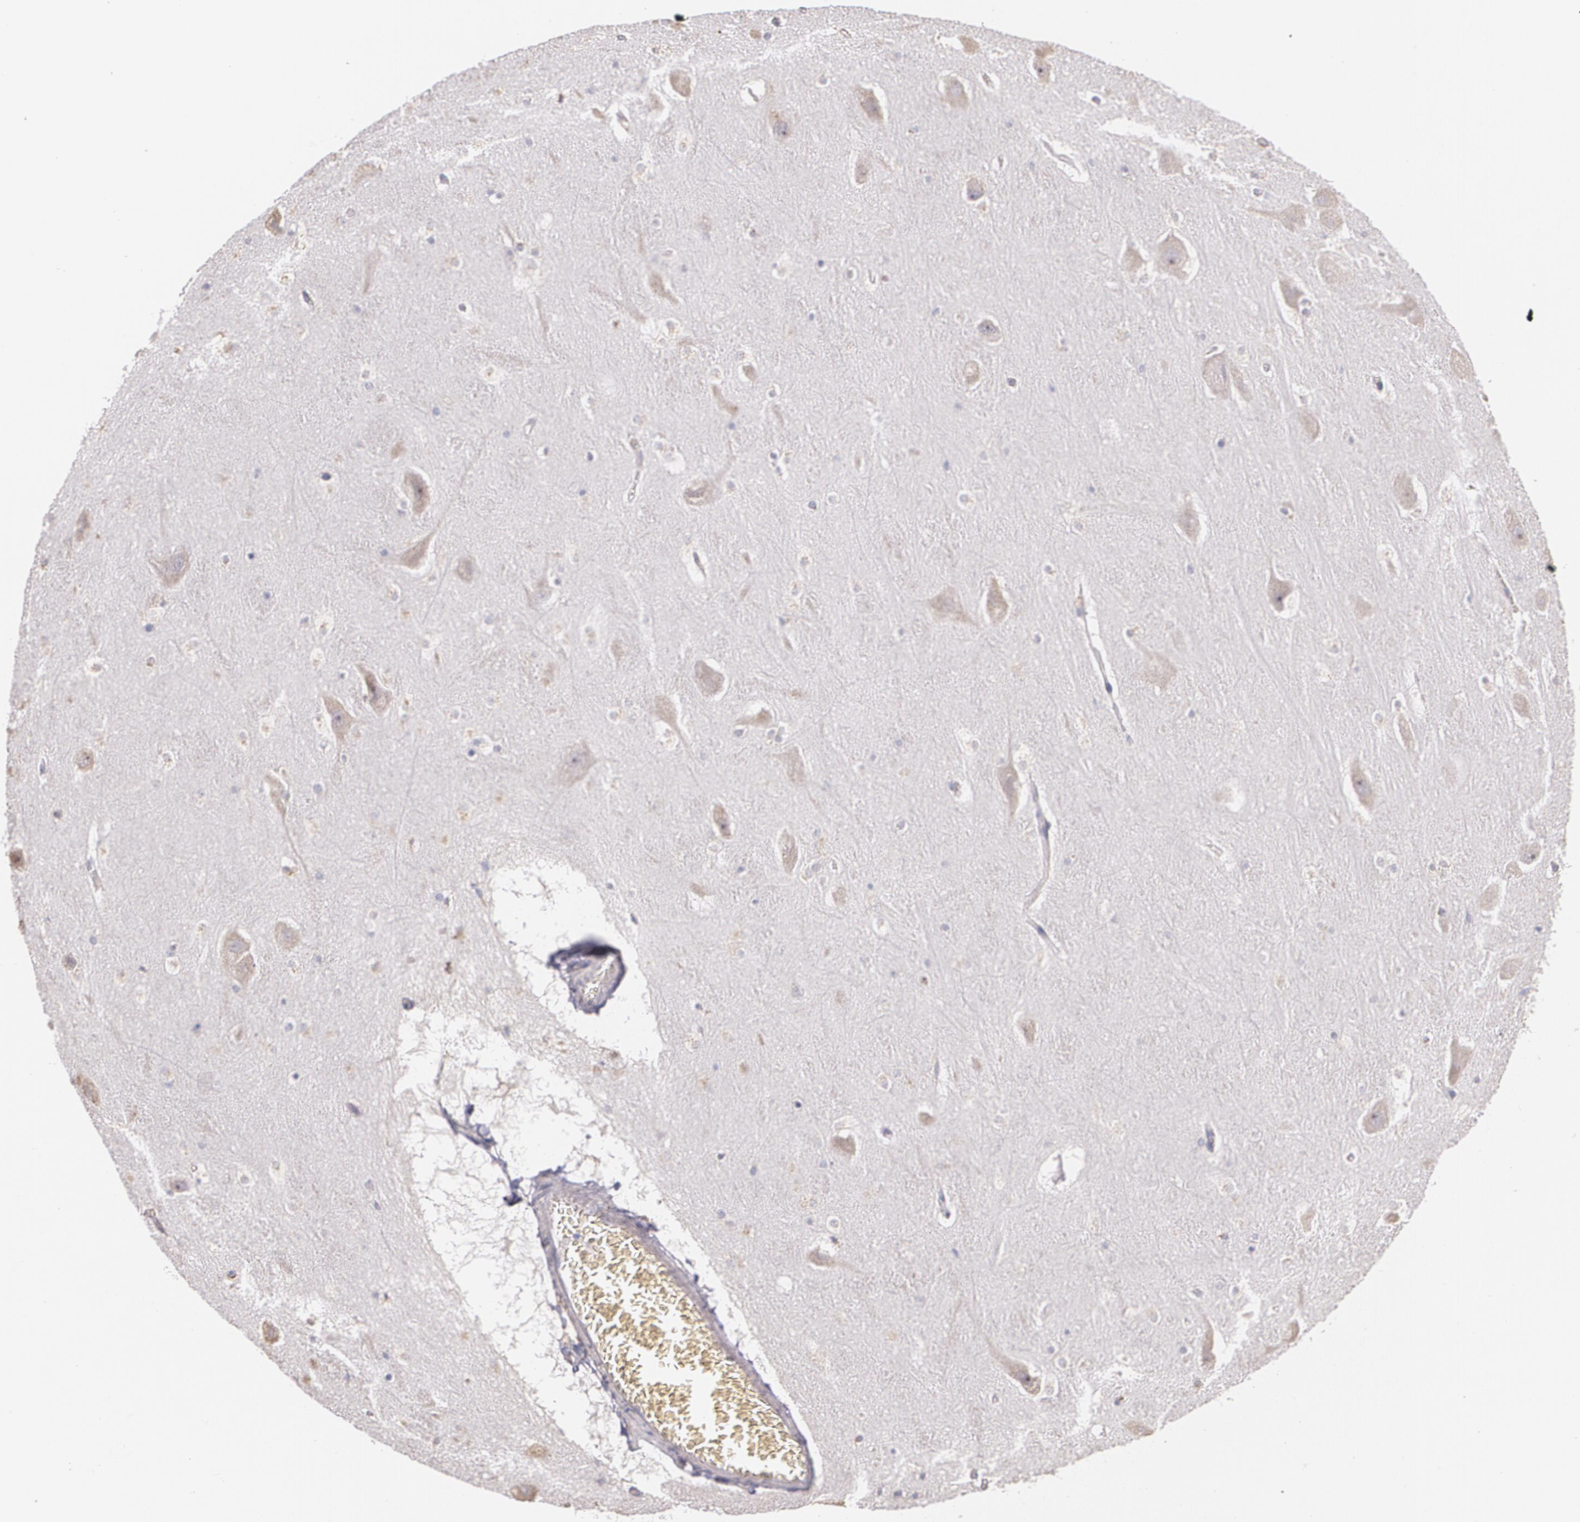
{"staining": {"intensity": "weak", "quantity": "<25%", "location": "cytoplasmic/membranous"}, "tissue": "hippocampus", "cell_type": "Glial cells", "image_type": "normal", "snomed": [{"axis": "morphology", "description": "Normal tissue, NOS"}, {"axis": "topography", "description": "Hippocampus"}], "caption": "Immunohistochemistry (IHC) photomicrograph of unremarkable human hippocampus stained for a protein (brown), which shows no staining in glial cells.", "gene": "ATF3", "patient": {"sex": "male", "age": 45}}